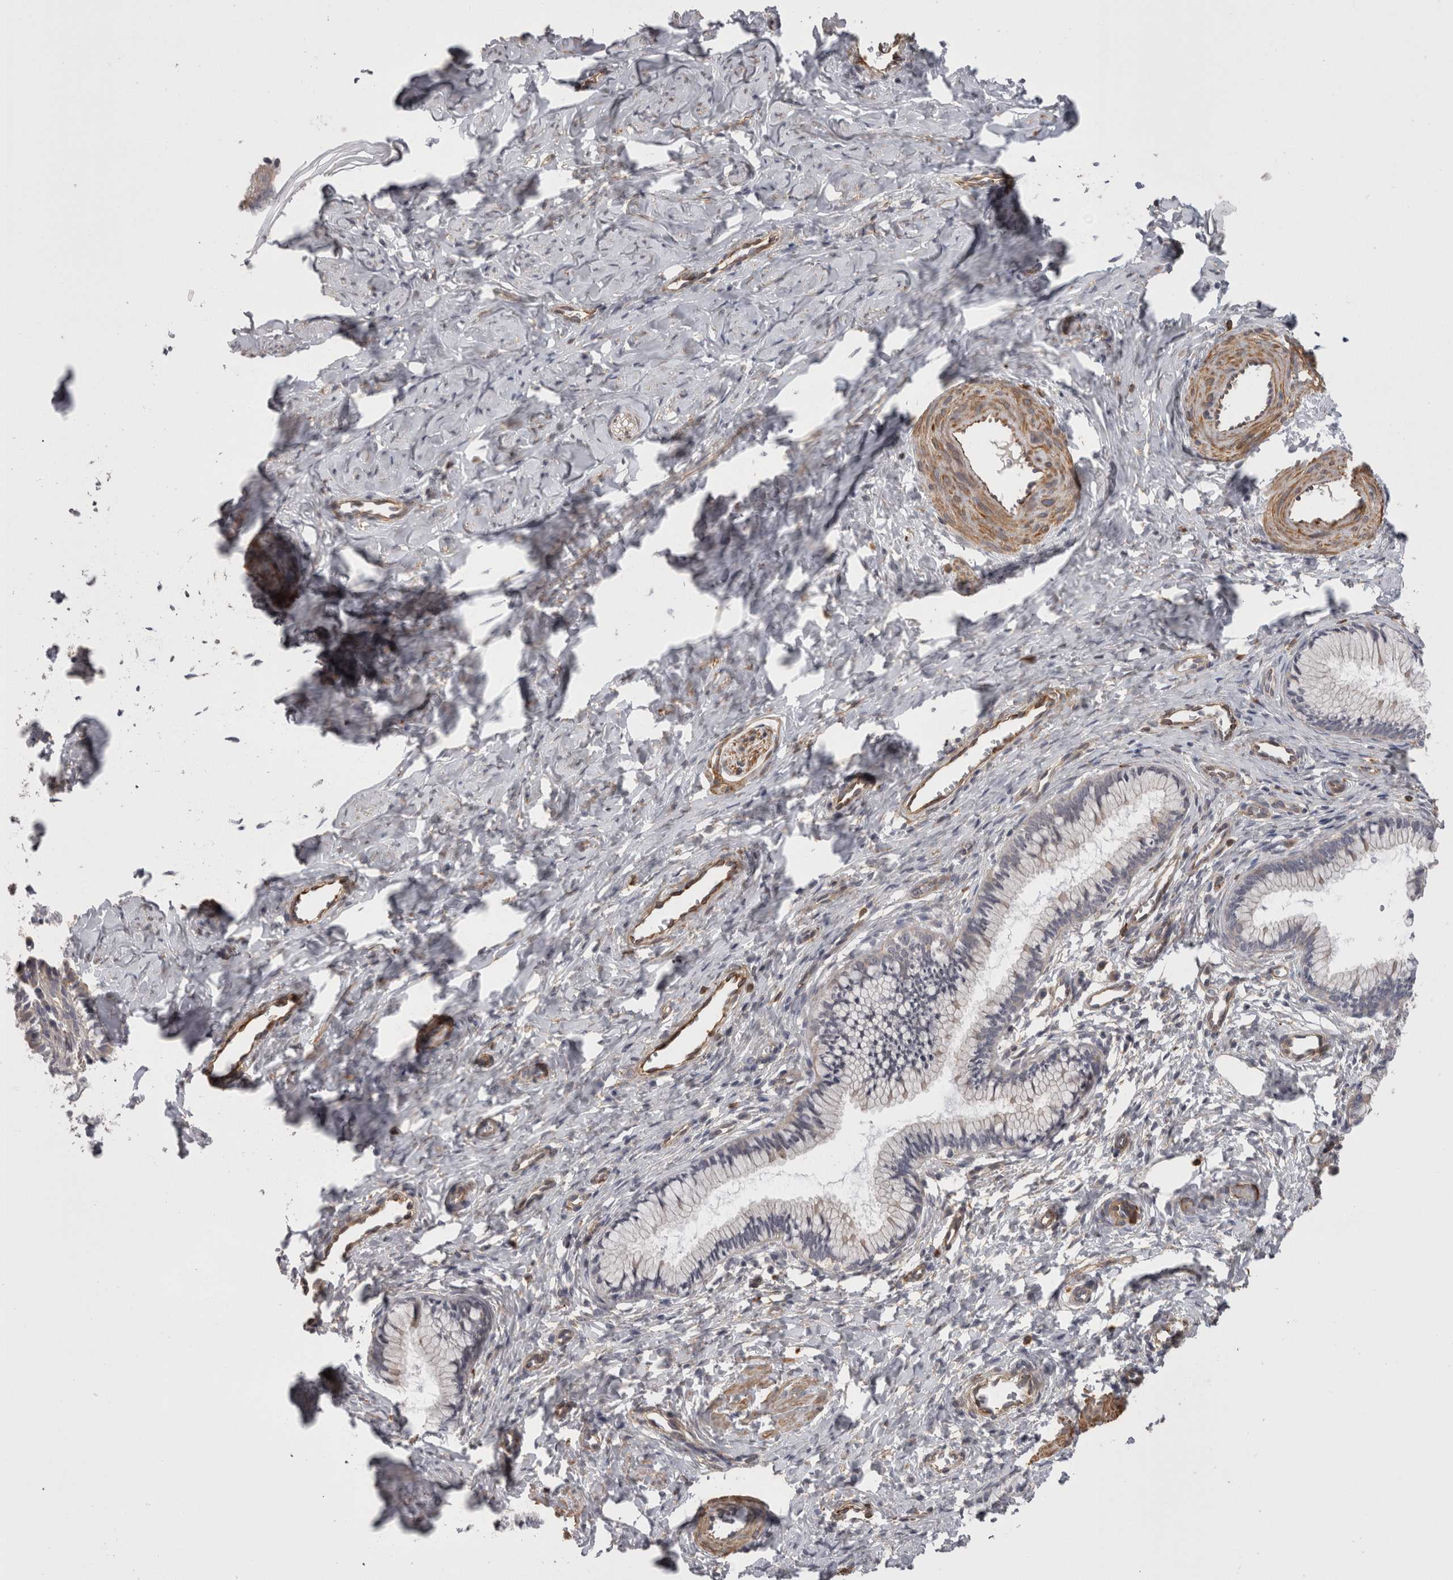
{"staining": {"intensity": "weak", "quantity": "<25%", "location": "cytoplasmic/membranous"}, "tissue": "cervix", "cell_type": "Glandular cells", "image_type": "normal", "snomed": [{"axis": "morphology", "description": "Normal tissue, NOS"}, {"axis": "topography", "description": "Cervix"}], "caption": "Immunohistochemistry (IHC) histopathology image of unremarkable cervix: human cervix stained with DAB (3,3'-diaminobenzidine) exhibits no significant protein staining in glandular cells.", "gene": "RMDN1", "patient": {"sex": "female", "age": 27}}